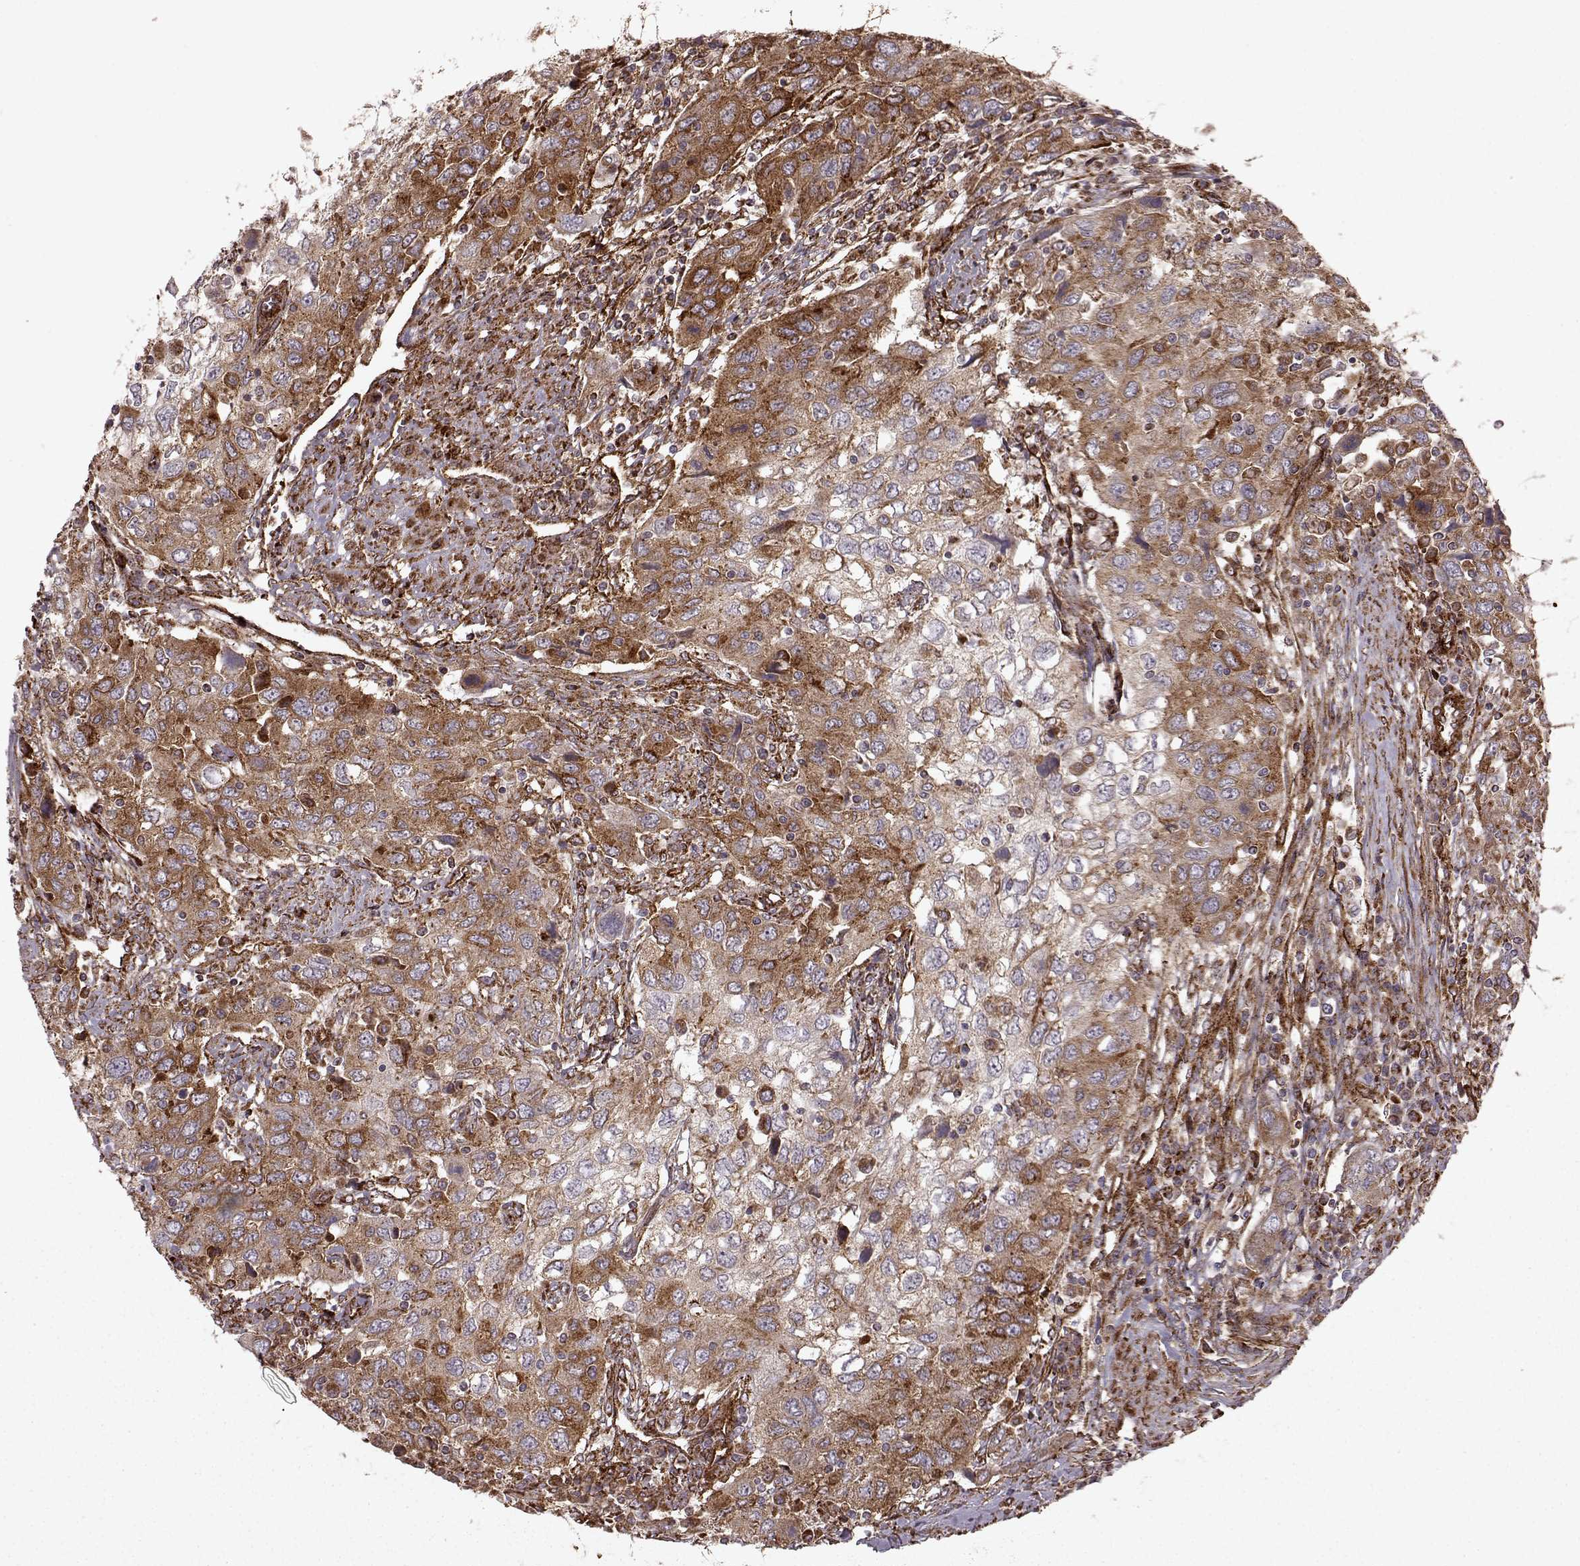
{"staining": {"intensity": "moderate", "quantity": ">75%", "location": "cytoplasmic/membranous"}, "tissue": "urothelial cancer", "cell_type": "Tumor cells", "image_type": "cancer", "snomed": [{"axis": "morphology", "description": "Urothelial carcinoma, High grade"}, {"axis": "topography", "description": "Urinary bladder"}], "caption": "The histopathology image shows immunohistochemical staining of urothelial carcinoma (high-grade). There is moderate cytoplasmic/membranous expression is appreciated in approximately >75% of tumor cells.", "gene": "FXN", "patient": {"sex": "male", "age": 76}}